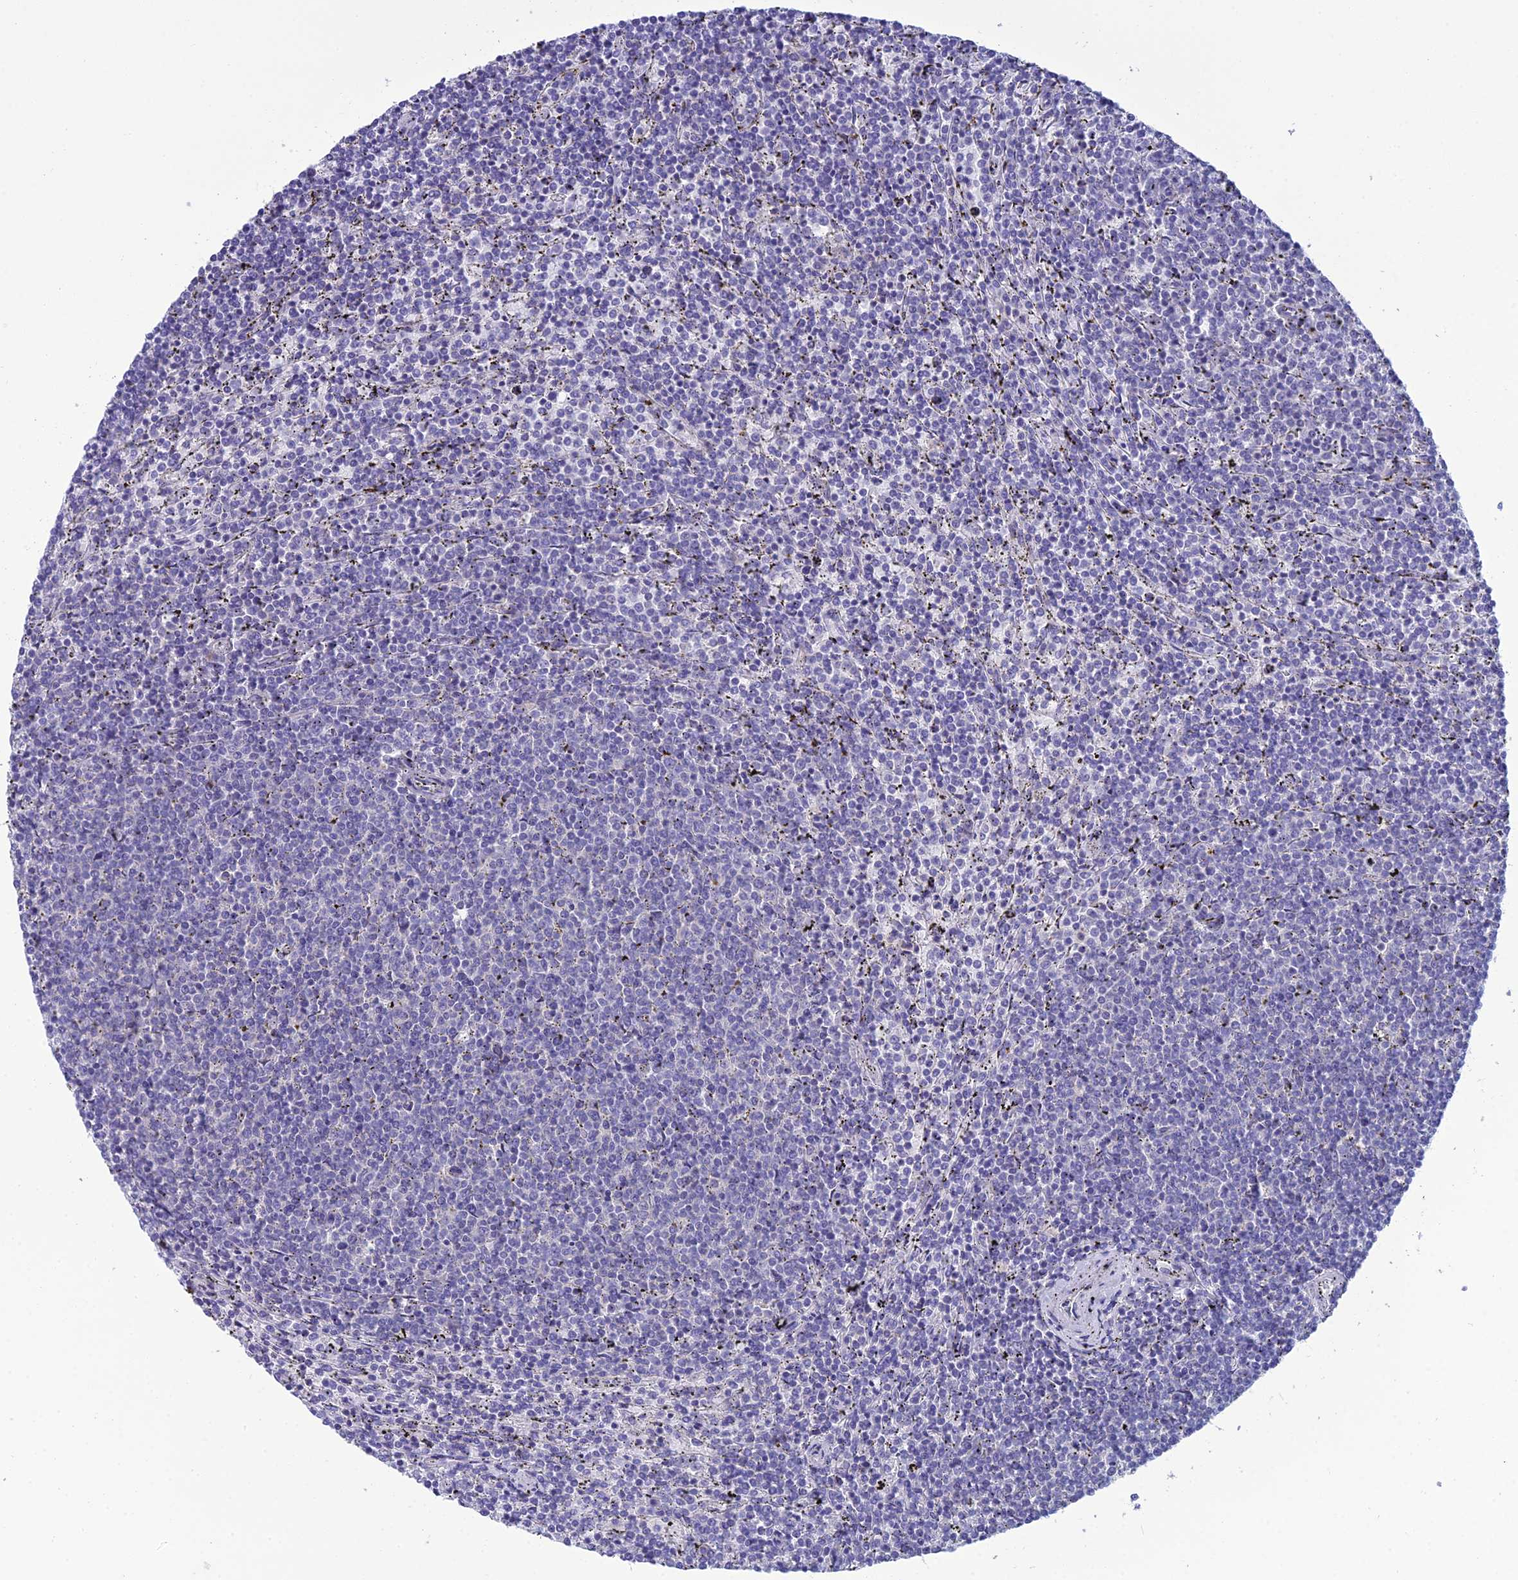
{"staining": {"intensity": "negative", "quantity": "none", "location": "none"}, "tissue": "lymphoma", "cell_type": "Tumor cells", "image_type": "cancer", "snomed": [{"axis": "morphology", "description": "Malignant lymphoma, non-Hodgkin's type, Low grade"}, {"axis": "topography", "description": "Spleen"}], "caption": "Immunohistochemistry of human lymphoma reveals no positivity in tumor cells.", "gene": "GNPNAT1", "patient": {"sex": "female", "age": 50}}